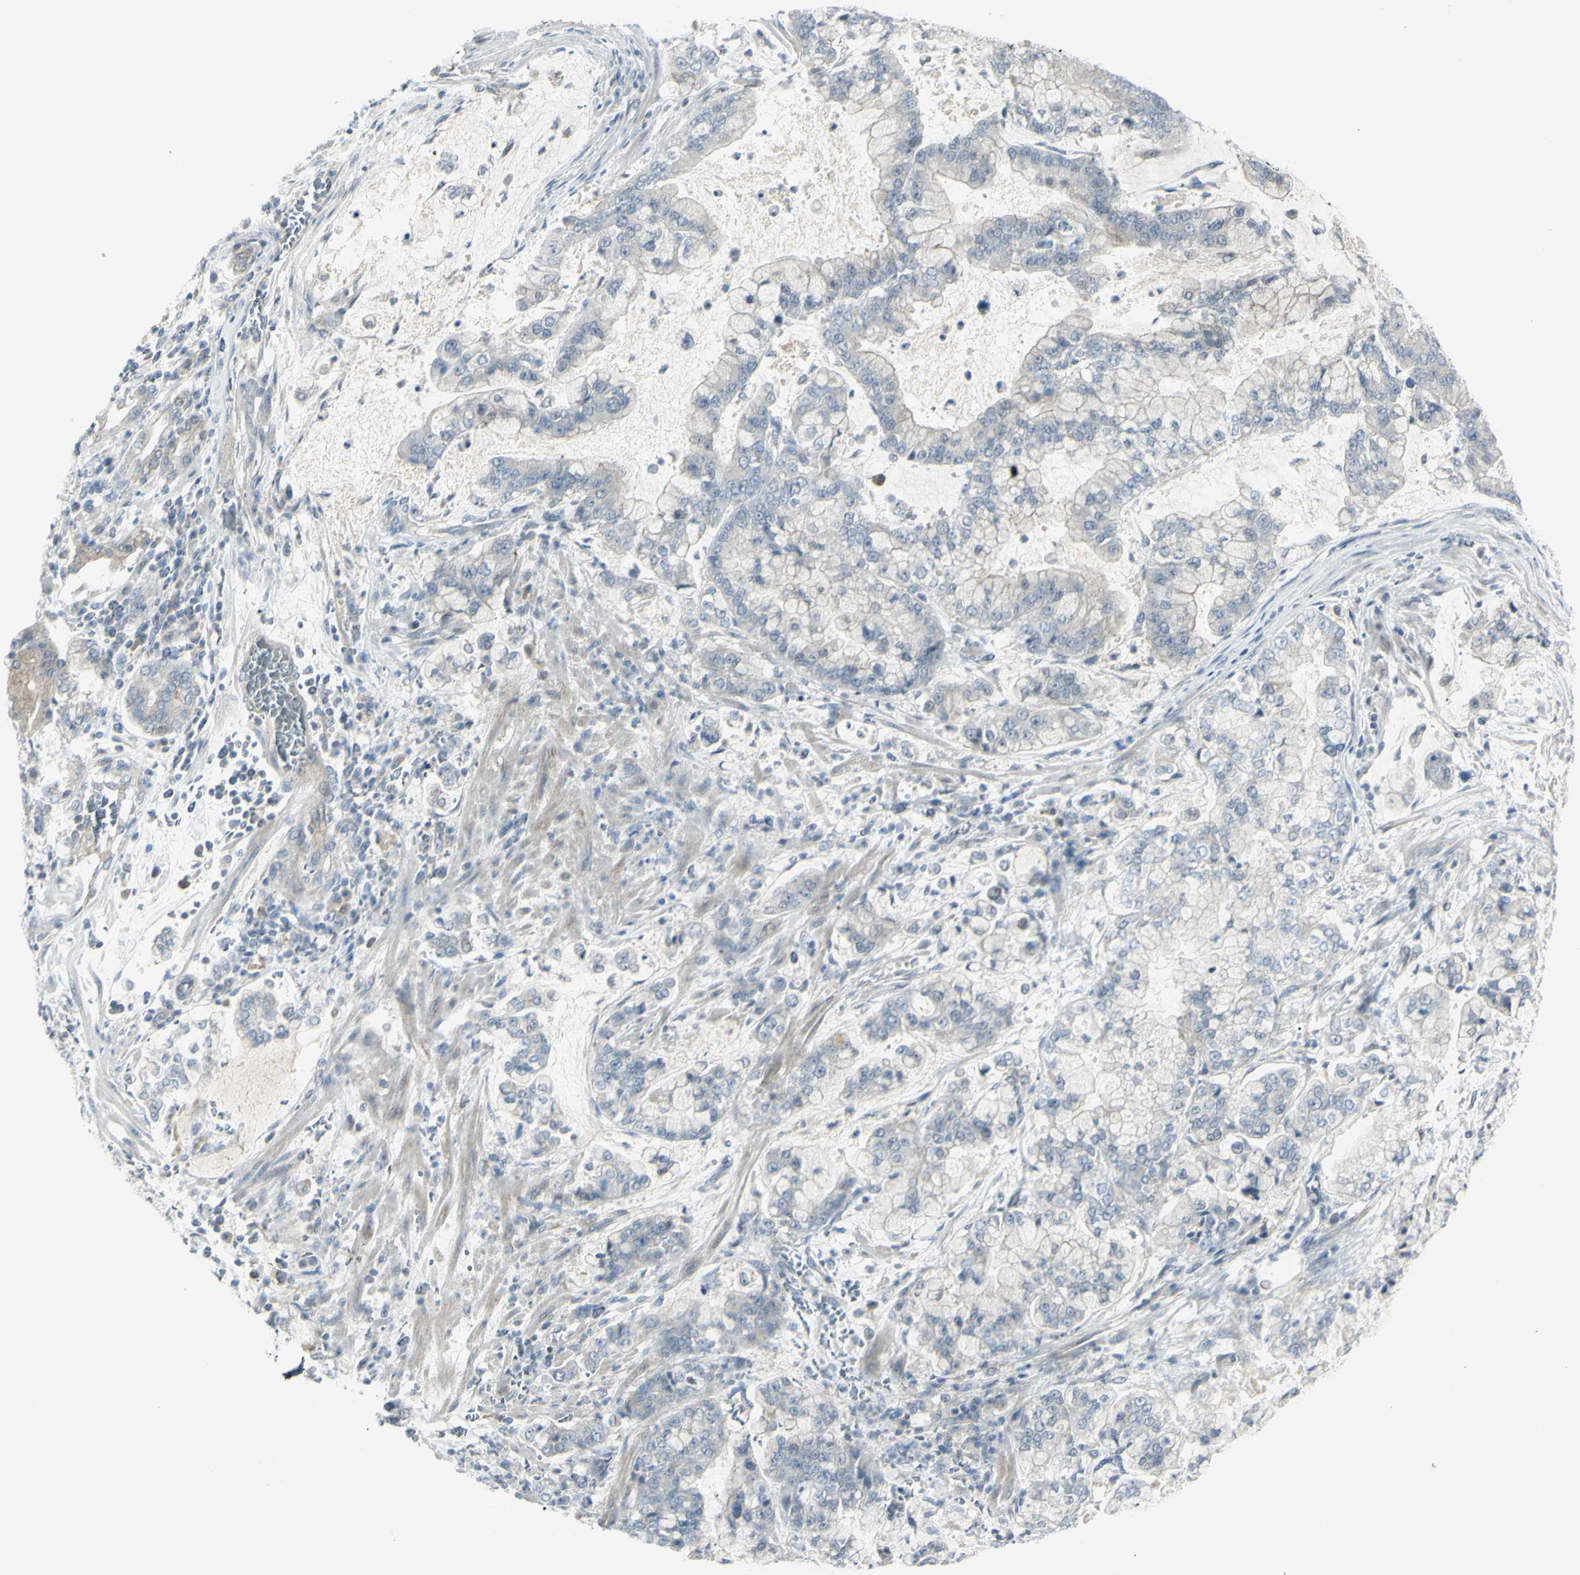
{"staining": {"intensity": "negative", "quantity": "none", "location": "none"}, "tissue": "stomach cancer", "cell_type": "Tumor cells", "image_type": "cancer", "snomed": [{"axis": "morphology", "description": "Normal tissue, NOS"}, {"axis": "morphology", "description": "Adenocarcinoma, NOS"}, {"axis": "topography", "description": "Stomach, upper"}, {"axis": "topography", "description": "Stomach"}], "caption": "Stomach adenocarcinoma was stained to show a protein in brown. There is no significant positivity in tumor cells.", "gene": "SH3GL2", "patient": {"sex": "male", "age": 76}}